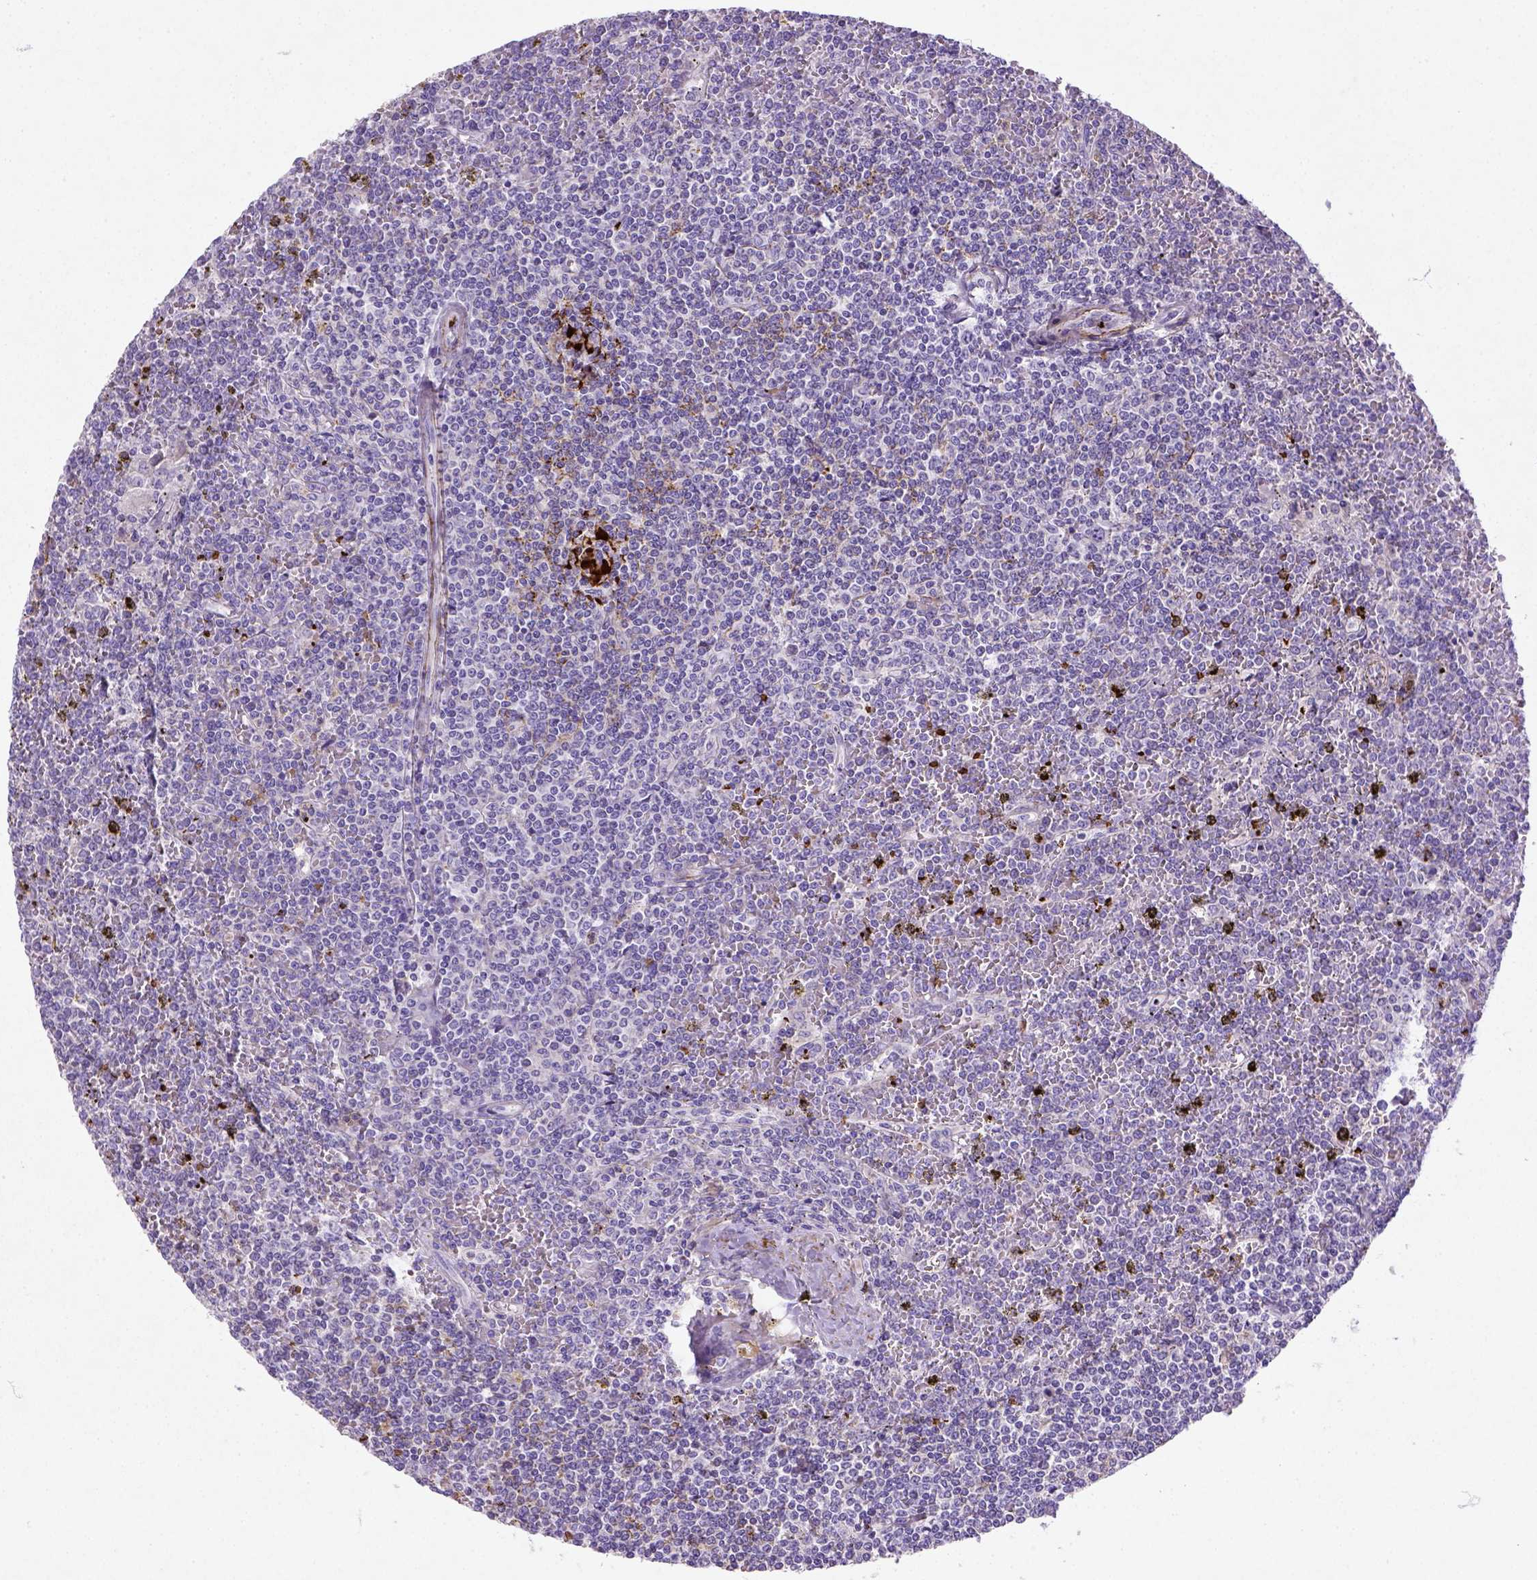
{"staining": {"intensity": "negative", "quantity": "none", "location": "none"}, "tissue": "lymphoma", "cell_type": "Tumor cells", "image_type": "cancer", "snomed": [{"axis": "morphology", "description": "Malignant lymphoma, non-Hodgkin's type, Low grade"}, {"axis": "topography", "description": "Spleen"}], "caption": "Tumor cells show no significant staining in lymphoma.", "gene": "NUDT2", "patient": {"sex": "female", "age": 19}}